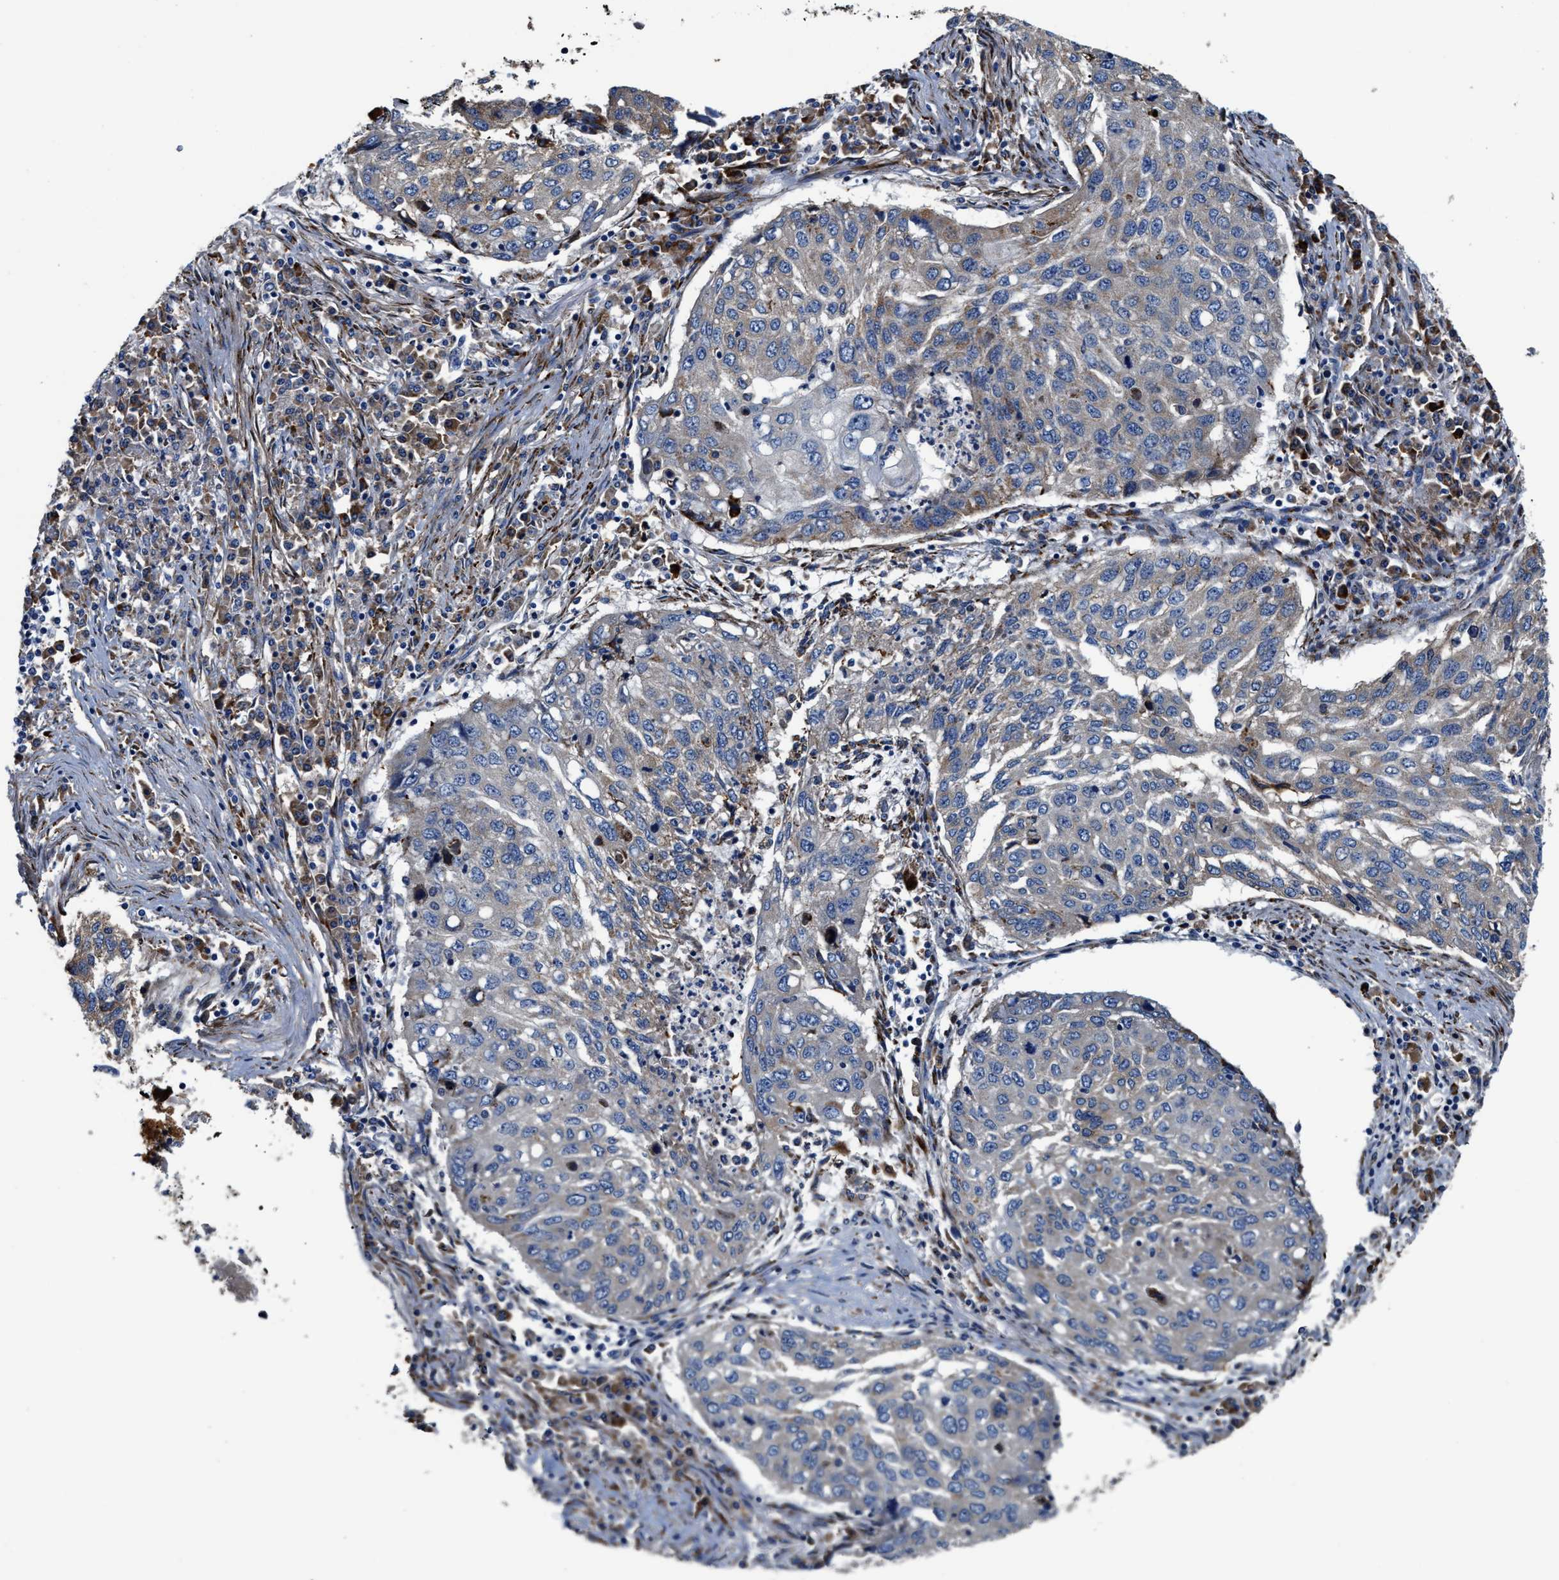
{"staining": {"intensity": "negative", "quantity": "none", "location": "none"}, "tissue": "lung cancer", "cell_type": "Tumor cells", "image_type": "cancer", "snomed": [{"axis": "morphology", "description": "Squamous cell carcinoma, NOS"}, {"axis": "topography", "description": "Lung"}], "caption": "The histopathology image reveals no staining of tumor cells in lung squamous cell carcinoma.", "gene": "SLC12A2", "patient": {"sex": "female", "age": 63}}